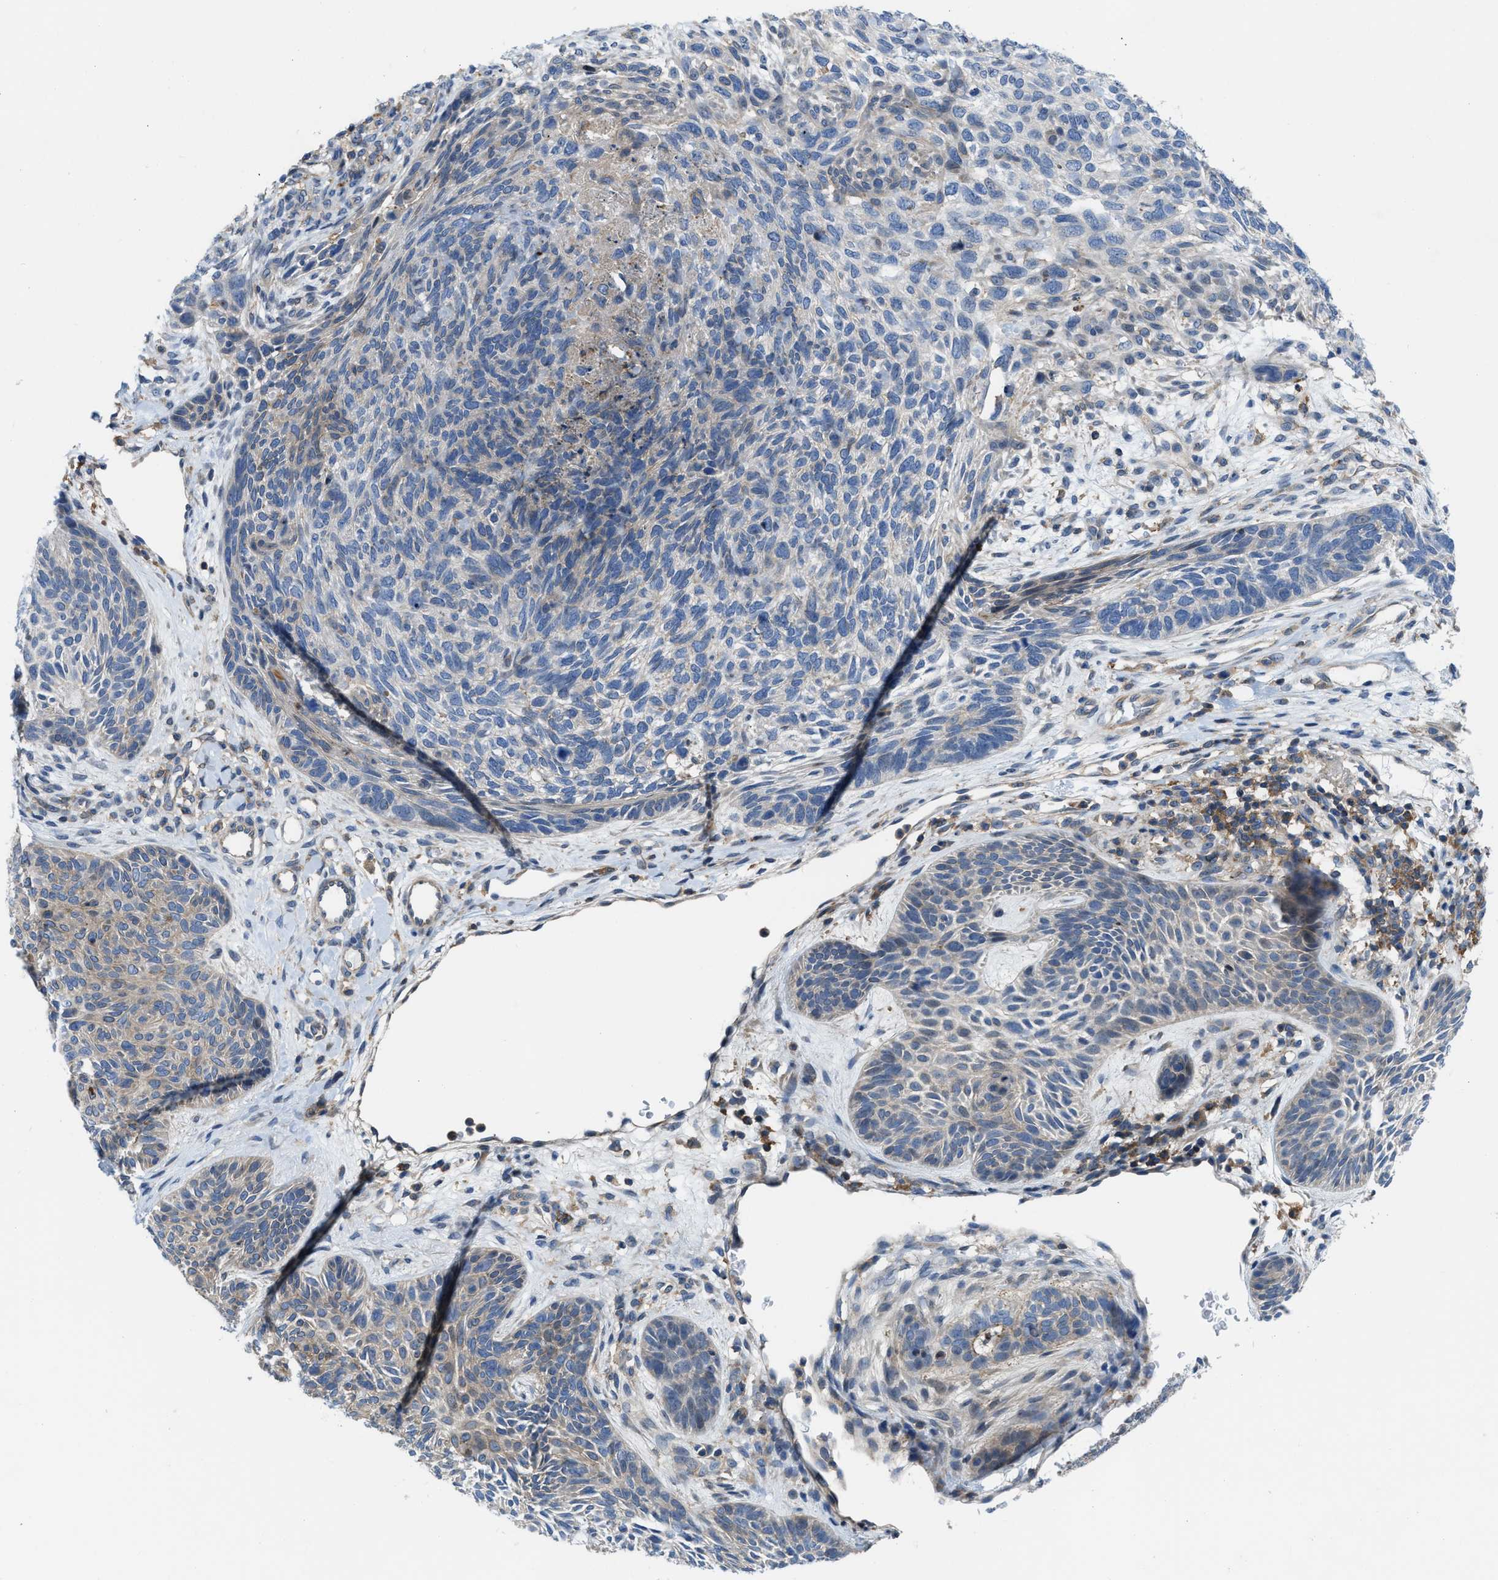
{"staining": {"intensity": "negative", "quantity": "none", "location": "none"}, "tissue": "skin cancer", "cell_type": "Tumor cells", "image_type": "cancer", "snomed": [{"axis": "morphology", "description": "Basal cell carcinoma"}, {"axis": "topography", "description": "Skin"}], "caption": "This is an IHC histopathology image of human skin basal cell carcinoma. There is no expression in tumor cells.", "gene": "MYO18A", "patient": {"sex": "male", "age": 55}}